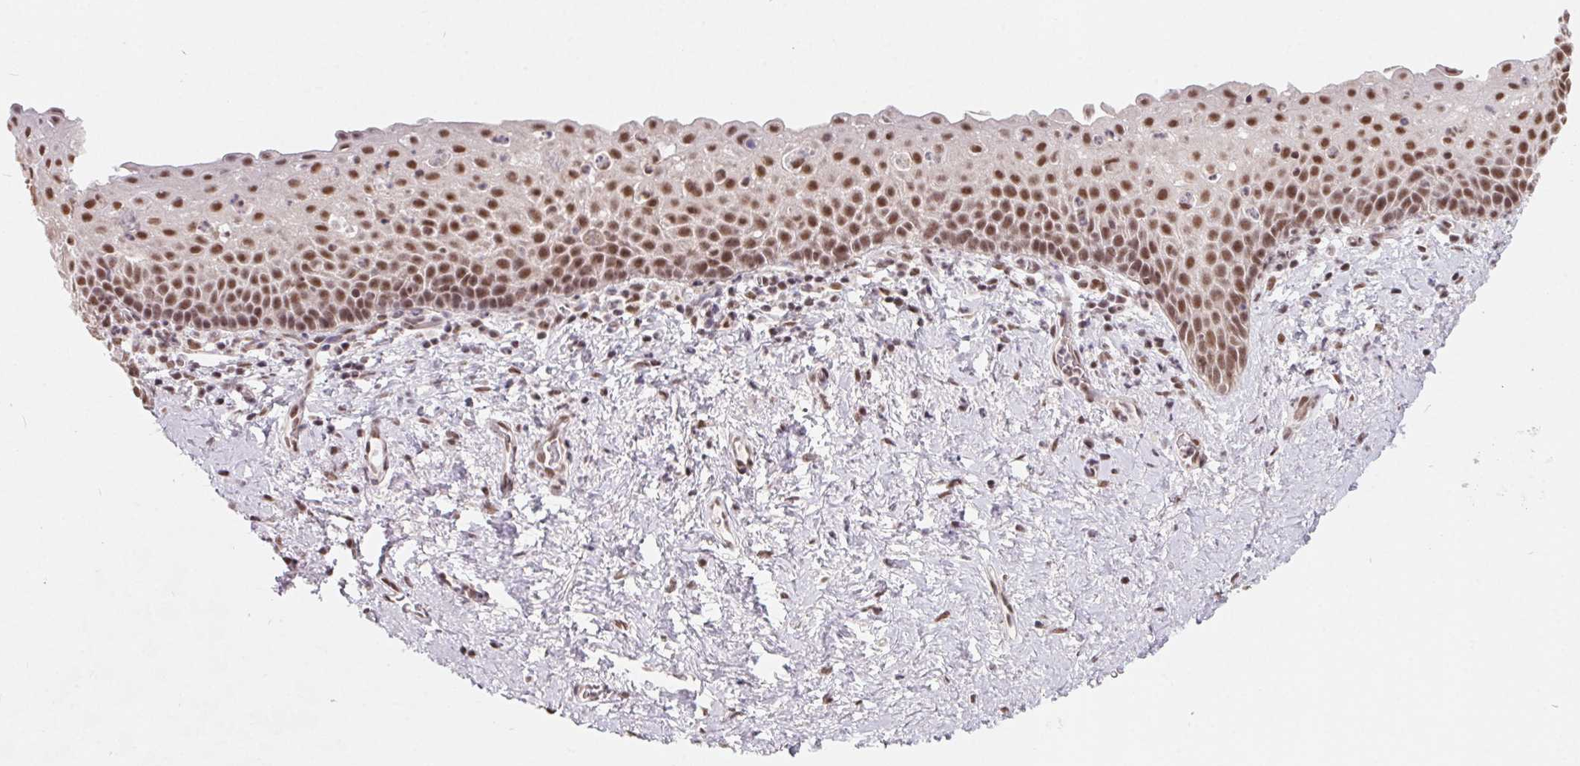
{"staining": {"intensity": "moderate", "quantity": ">75%", "location": "nuclear"}, "tissue": "vagina", "cell_type": "Squamous epithelial cells", "image_type": "normal", "snomed": [{"axis": "morphology", "description": "Normal tissue, NOS"}, {"axis": "topography", "description": "Vagina"}], "caption": "The histopathology image reveals a brown stain indicating the presence of a protein in the nuclear of squamous epithelial cells in vagina. (Stains: DAB in brown, nuclei in blue, Microscopy: brightfield microscopy at high magnification).", "gene": "TCERG1", "patient": {"sex": "female", "age": 61}}